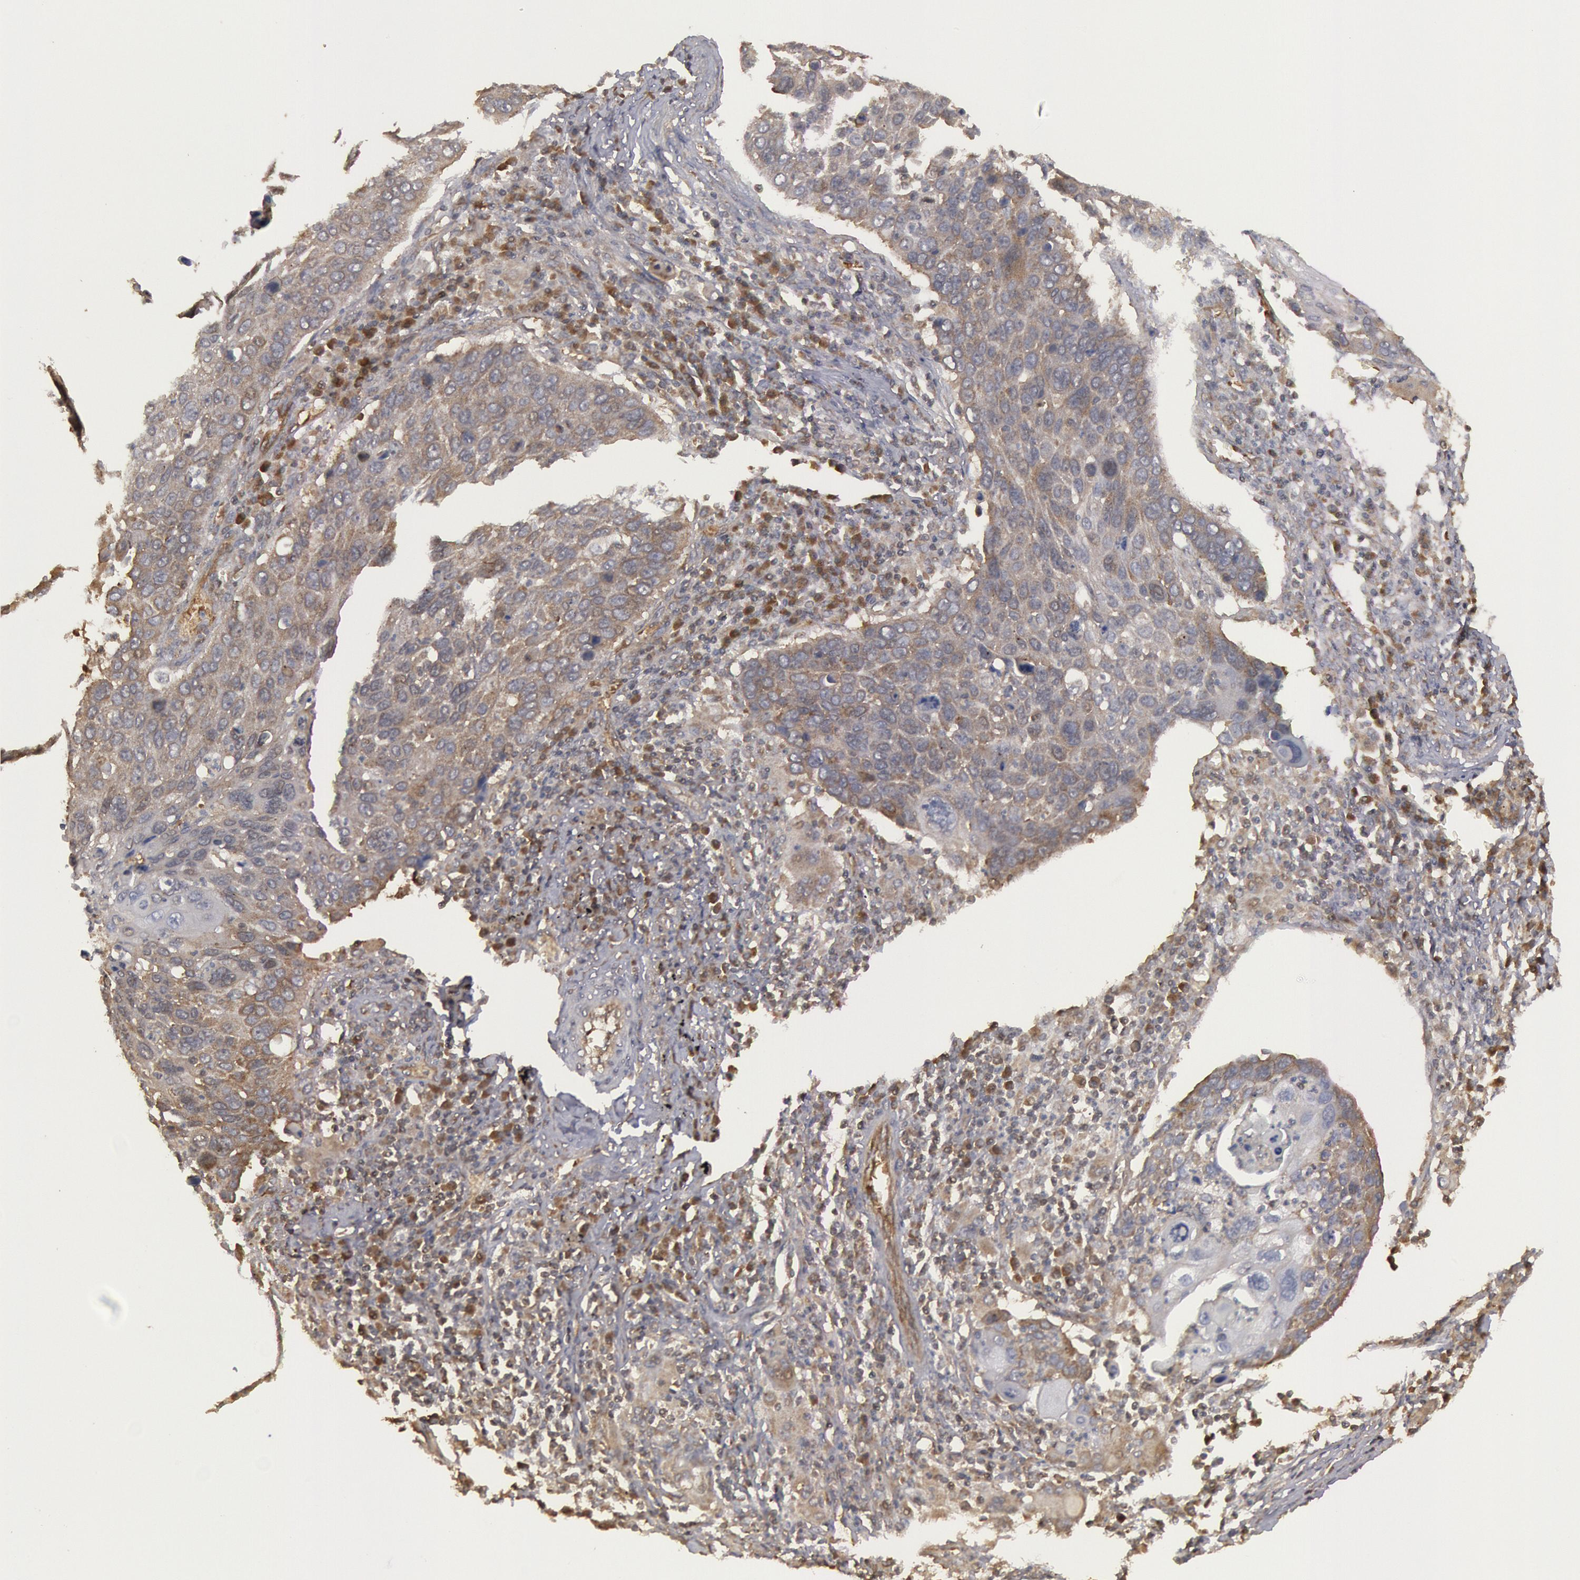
{"staining": {"intensity": "weak", "quantity": "25%-75%", "location": "cytoplasmic/membranous"}, "tissue": "lung cancer", "cell_type": "Tumor cells", "image_type": "cancer", "snomed": [{"axis": "morphology", "description": "Squamous cell carcinoma, NOS"}, {"axis": "topography", "description": "Lung"}], "caption": "A brown stain labels weak cytoplasmic/membranous expression of a protein in human lung cancer tumor cells.", "gene": "USP14", "patient": {"sex": "male", "age": 68}}